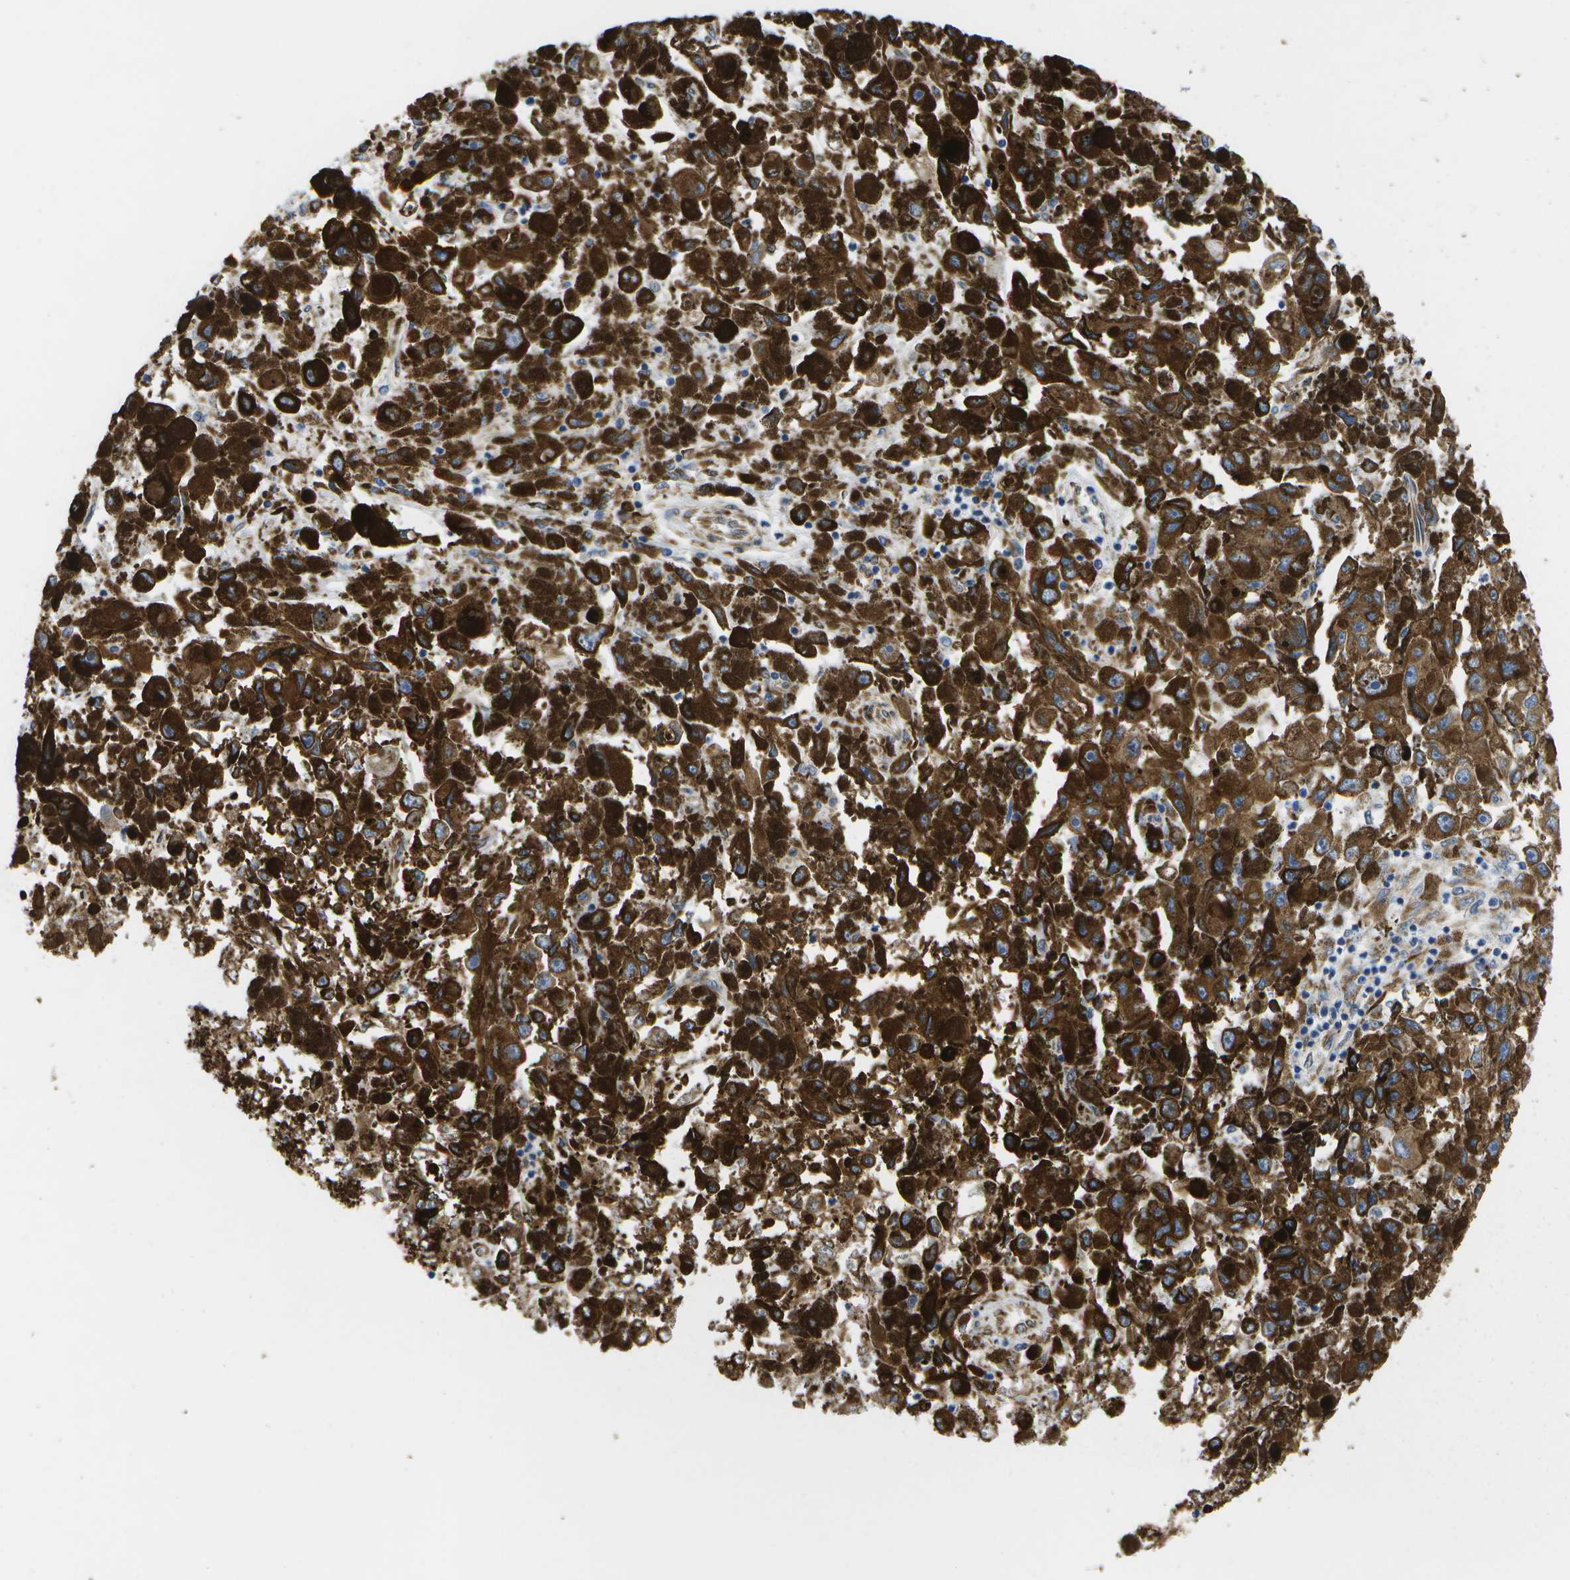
{"staining": {"intensity": "strong", "quantity": ">75%", "location": "cytoplasmic/membranous"}, "tissue": "melanoma", "cell_type": "Tumor cells", "image_type": "cancer", "snomed": [{"axis": "morphology", "description": "Malignant melanoma, NOS"}, {"axis": "topography", "description": "Skin"}], "caption": "Immunohistochemical staining of malignant melanoma reveals high levels of strong cytoplasmic/membranous staining in approximately >75% of tumor cells. Using DAB (3,3'-diaminobenzidine) (brown) and hematoxylin (blue) stains, captured at high magnification using brightfield microscopy.", "gene": "ZDHHC17", "patient": {"sex": "female", "age": 104}}